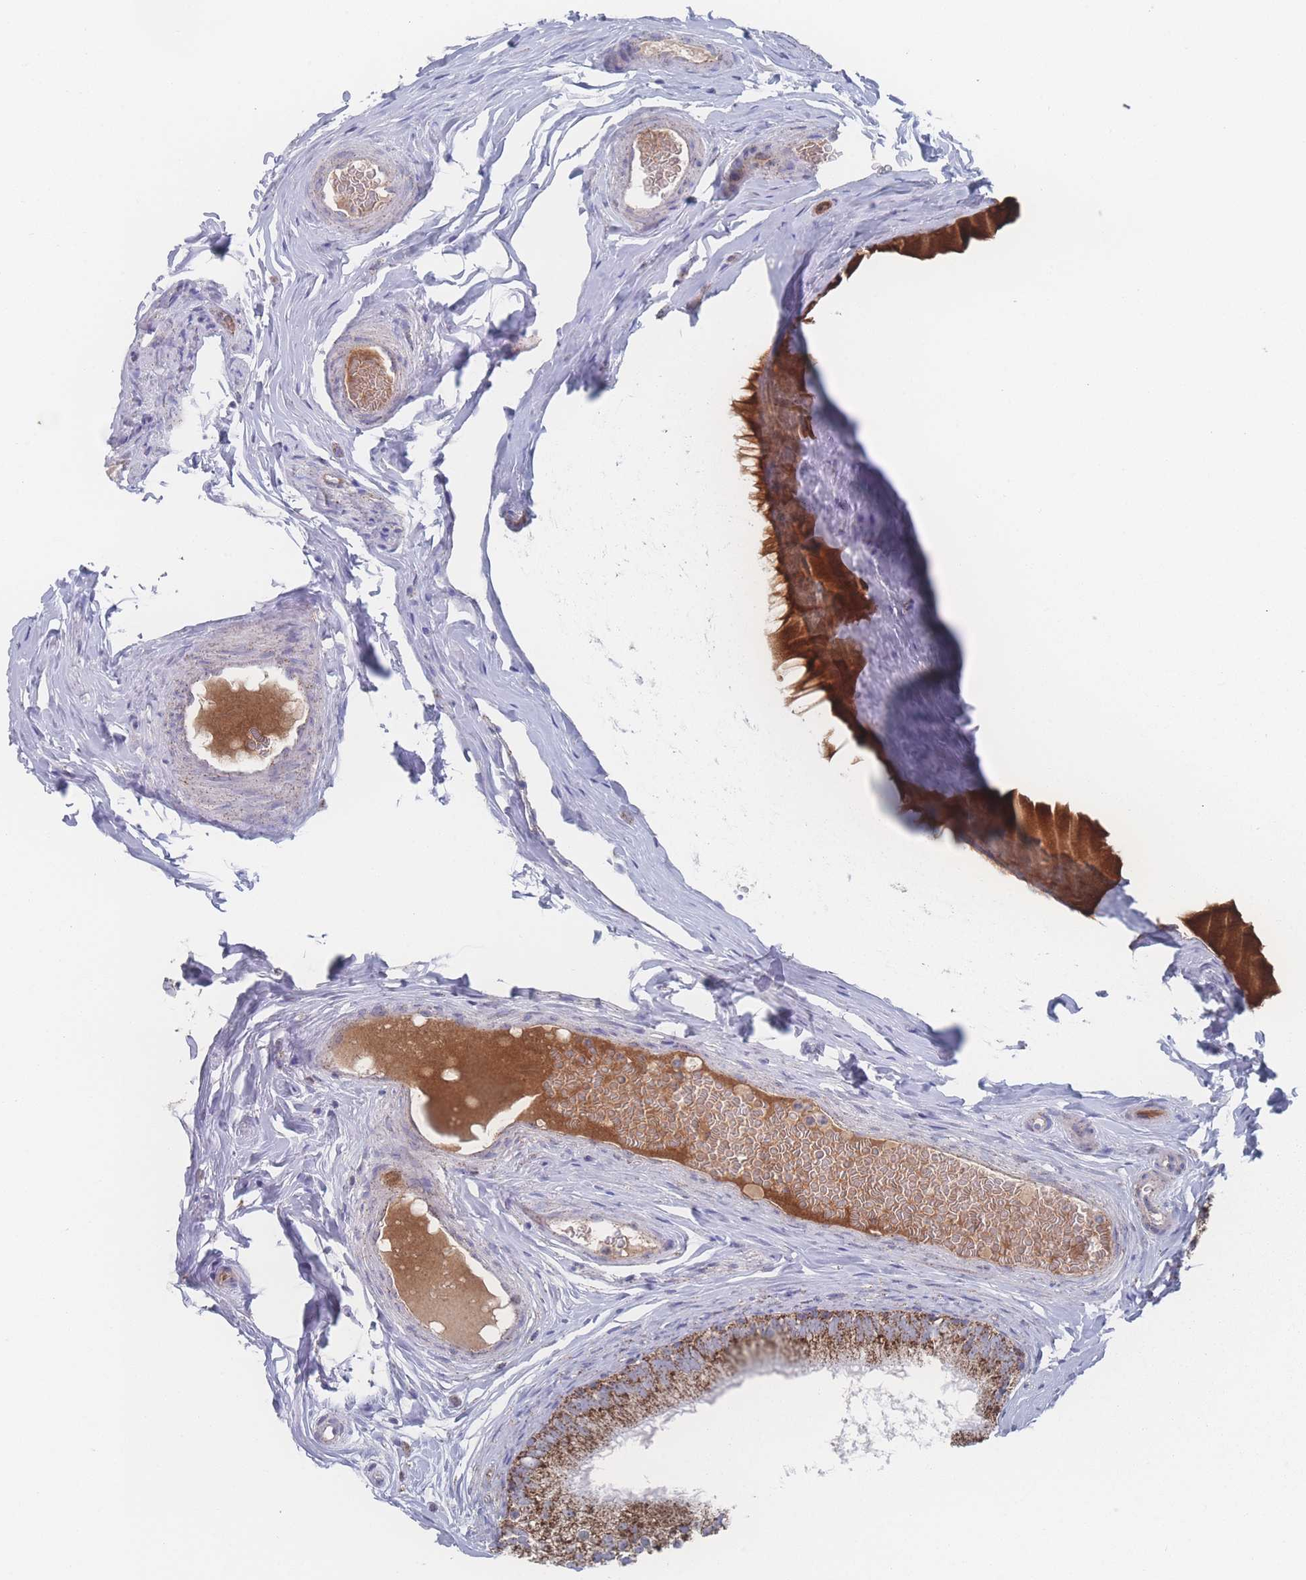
{"staining": {"intensity": "strong", "quantity": ">75%", "location": "cytoplasmic/membranous"}, "tissue": "epididymis", "cell_type": "Glandular cells", "image_type": "normal", "snomed": [{"axis": "morphology", "description": "Normal tissue, NOS"}, {"axis": "topography", "description": "Epididymis"}], "caption": "A high-resolution micrograph shows immunohistochemistry staining of benign epididymis, which demonstrates strong cytoplasmic/membranous staining in about >75% of glandular cells. The protein is shown in brown color, while the nuclei are stained blue.", "gene": "PEX14", "patient": {"sex": "male", "age": 25}}